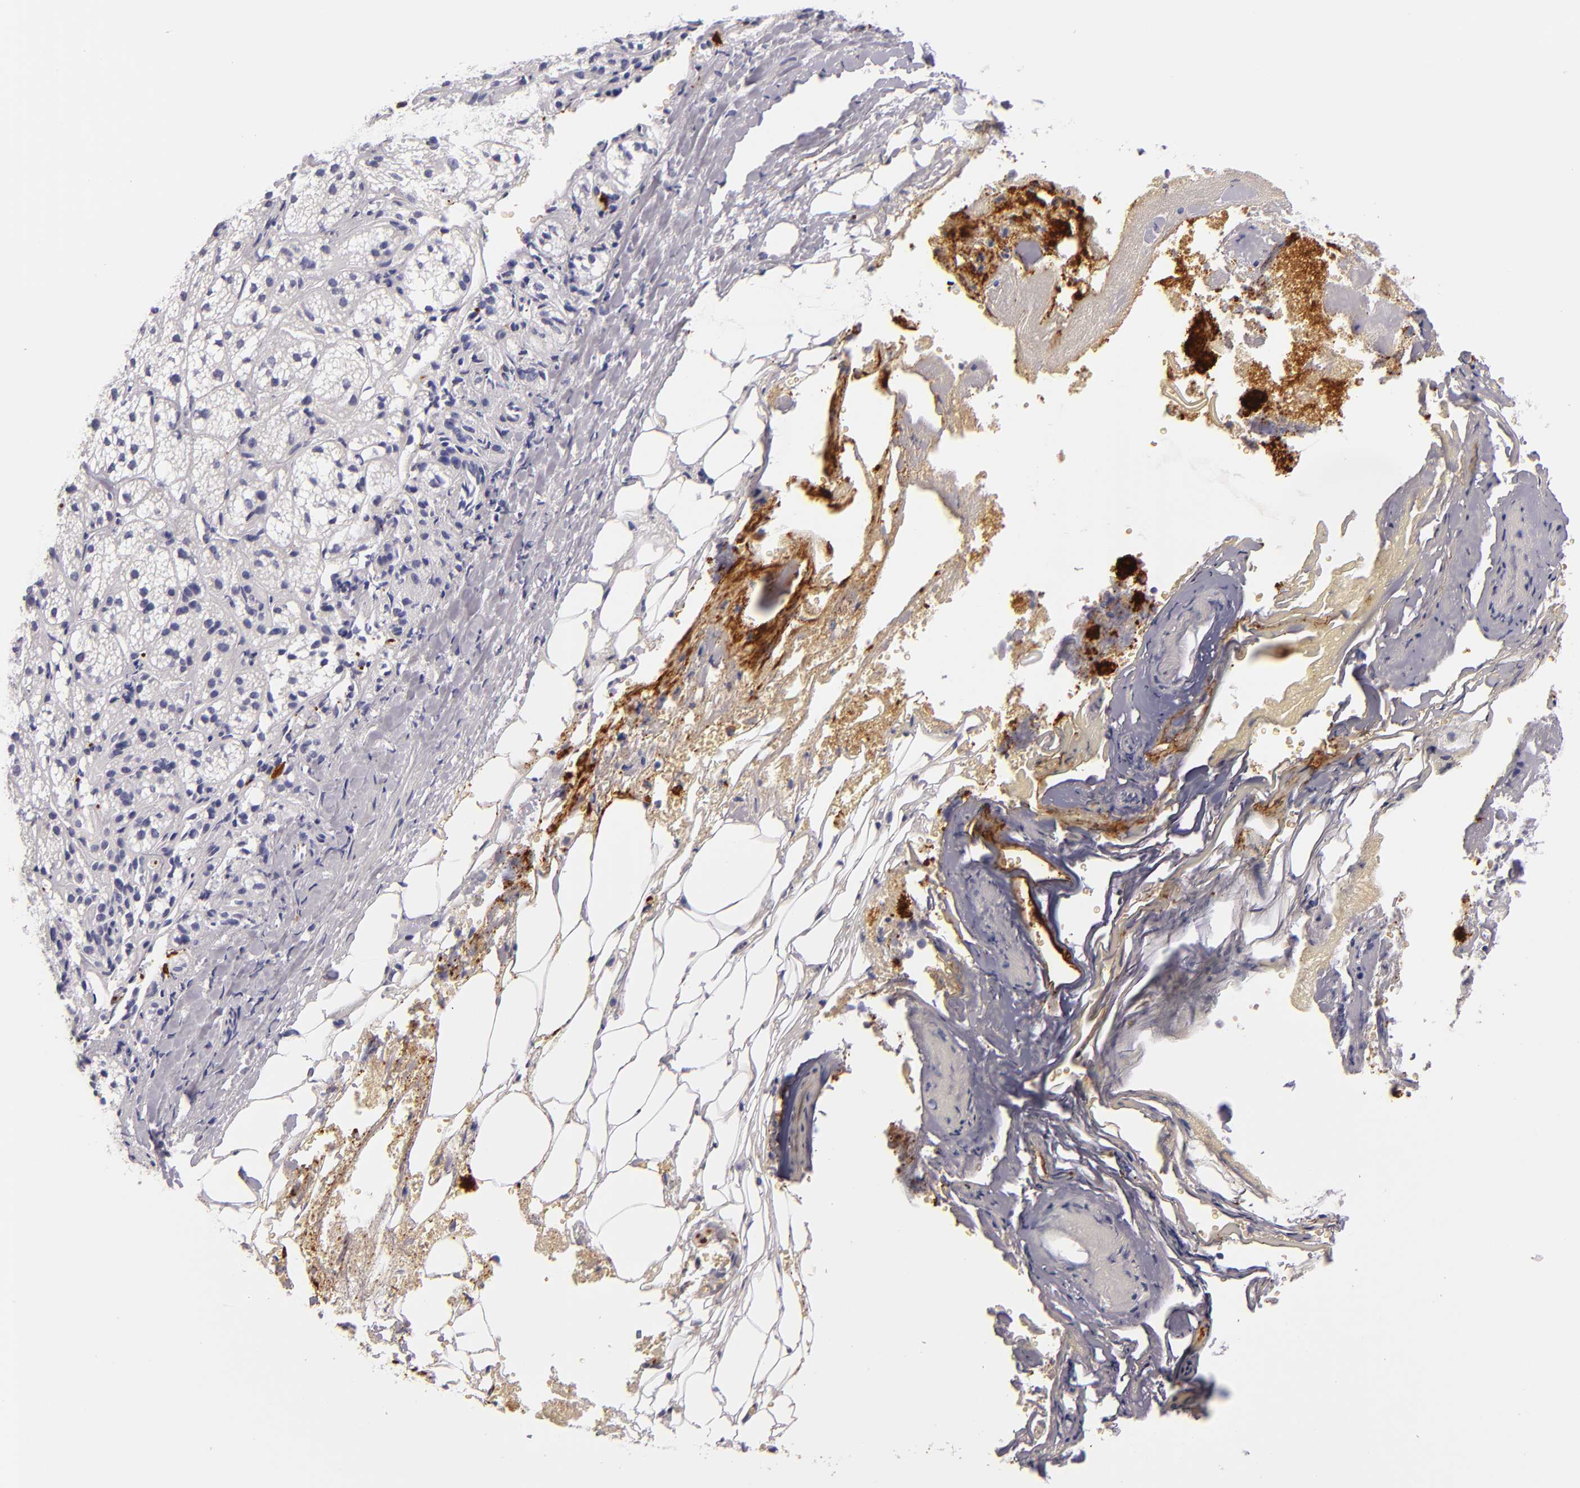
{"staining": {"intensity": "negative", "quantity": "none", "location": "none"}, "tissue": "adrenal gland", "cell_type": "Glandular cells", "image_type": "normal", "snomed": [{"axis": "morphology", "description": "Normal tissue, NOS"}, {"axis": "topography", "description": "Adrenal gland"}], "caption": "This is a photomicrograph of immunohistochemistry staining of normal adrenal gland, which shows no staining in glandular cells.", "gene": "GP1BA", "patient": {"sex": "female", "age": 71}}